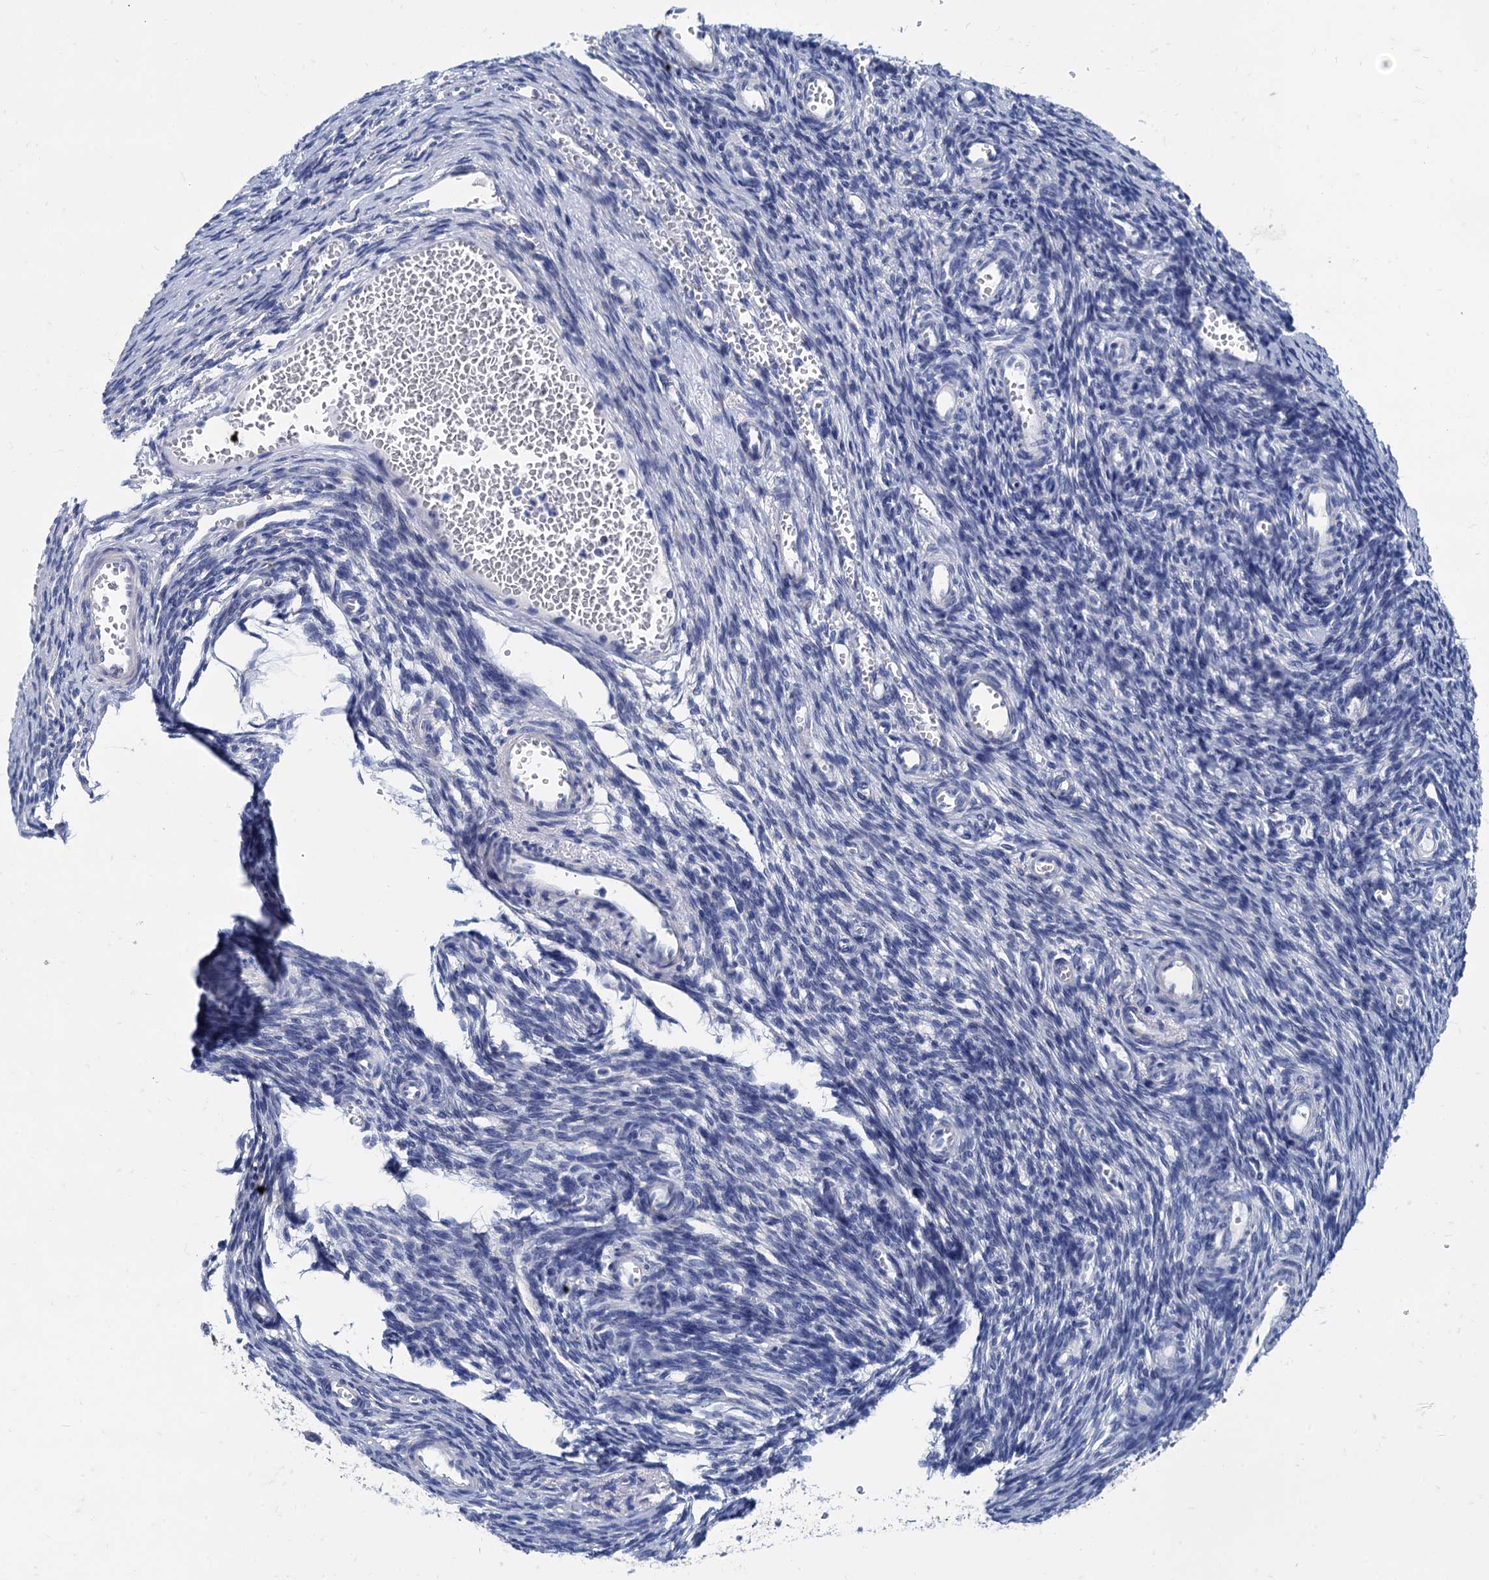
{"staining": {"intensity": "negative", "quantity": "none", "location": "none"}, "tissue": "ovary", "cell_type": "Ovarian stroma cells", "image_type": "normal", "snomed": [{"axis": "morphology", "description": "Normal tissue, NOS"}, {"axis": "topography", "description": "Ovary"}], "caption": "This image is of benign ovary stained with immunohistochemistry (IHC) to label a protein in brown with the nuclei are counter-stained blue. There is no staining in ovarian stroma cells.", "gene": "FOXR2", "patient": {"sex": "female", "age": 39}}